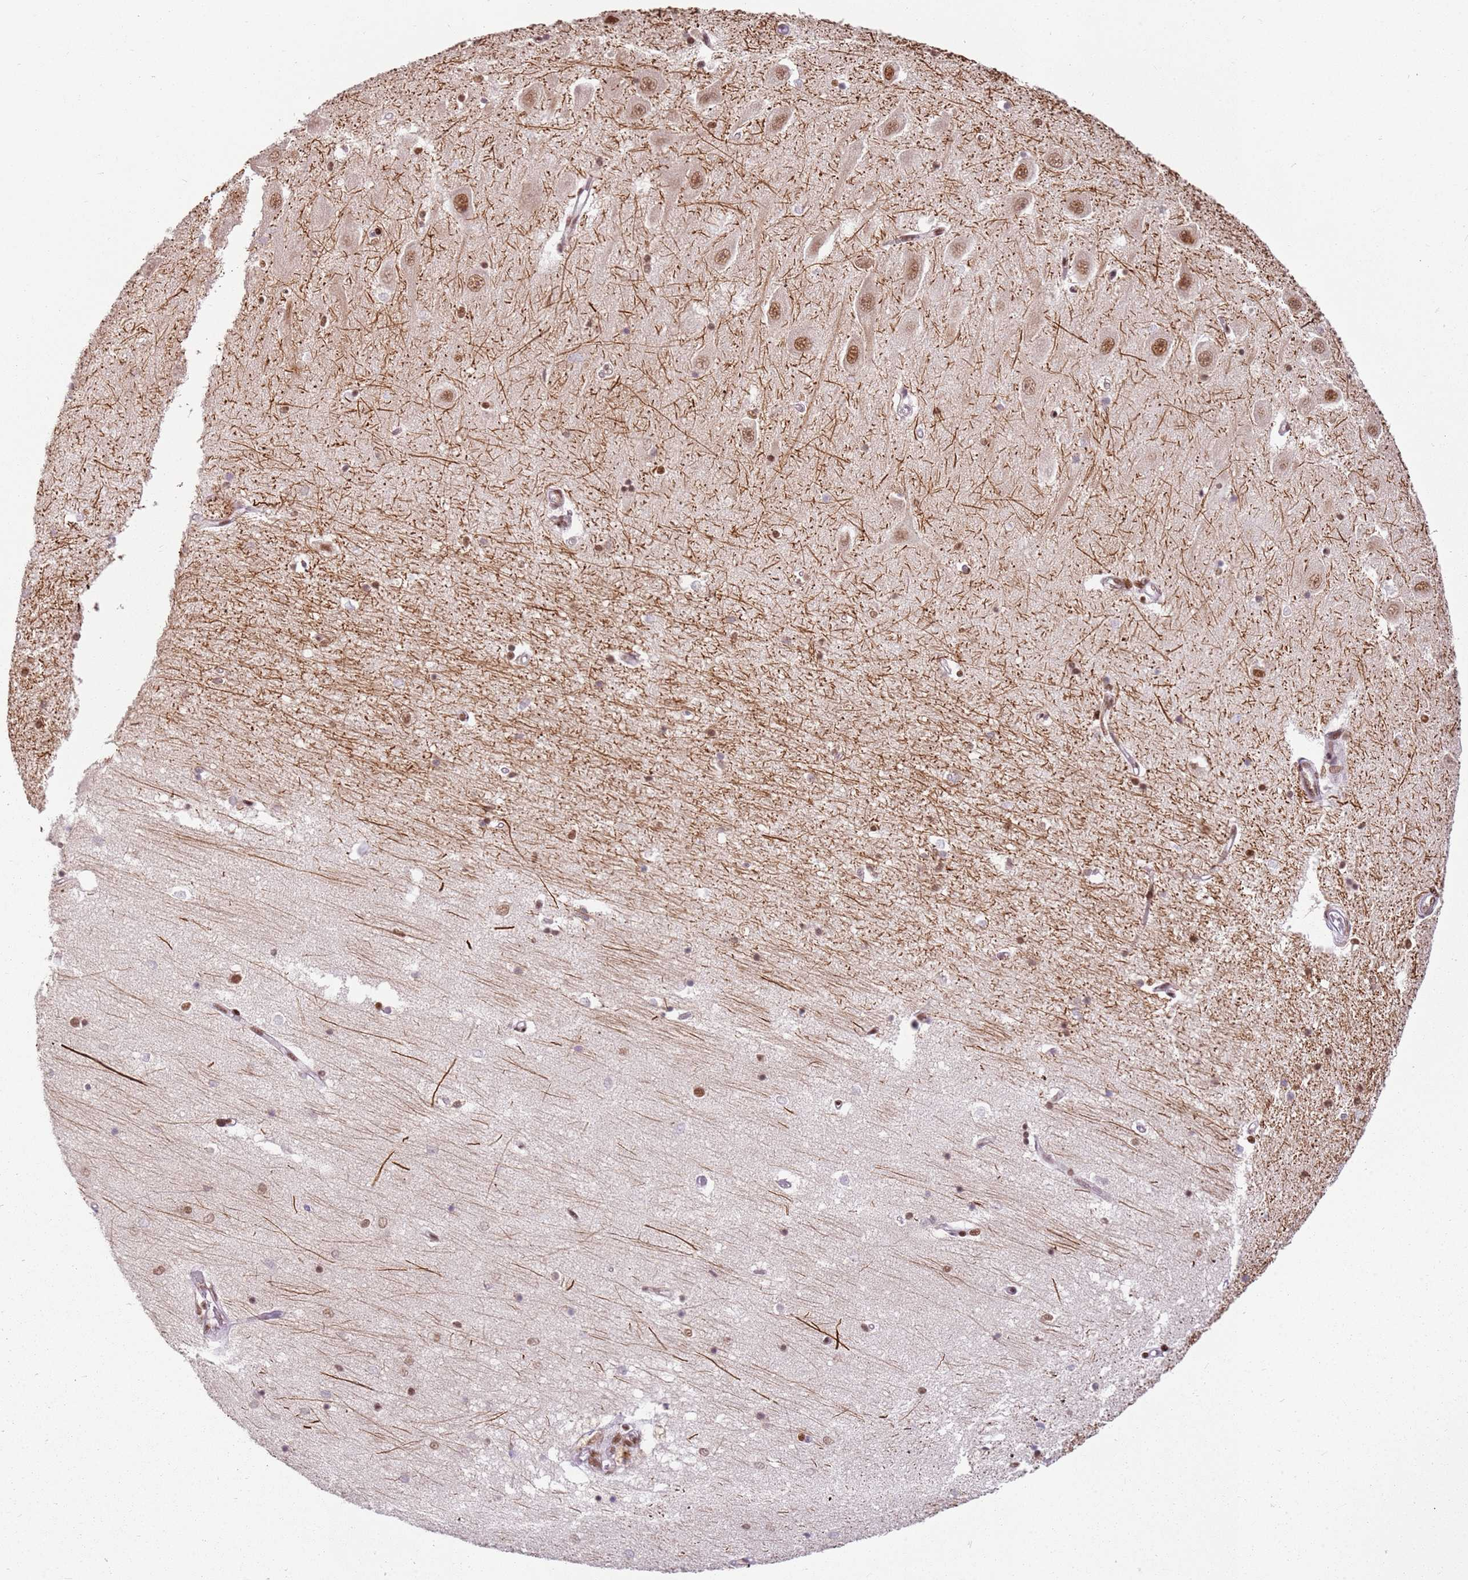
{"staining": {"intensity": "moderate", "quantity": "<25%", "location": "nuclear"}, "tissue": "hippocampus", "cell_type": "Glial cells", "image_type": "normal", "snomed": [{"axis": "morphology", "description": "Normal tissue, NOS"}, {"axis": "topography", "description": "Hippocampus"}], "caption": "A micrograph showing moderate nuclear staining in about <25% of glial cells in benign hippocampus, as visualized by brown immunohistochemical staining.", "gene": "TENT4A", "patient": {"sex": "male", "age": 45}}